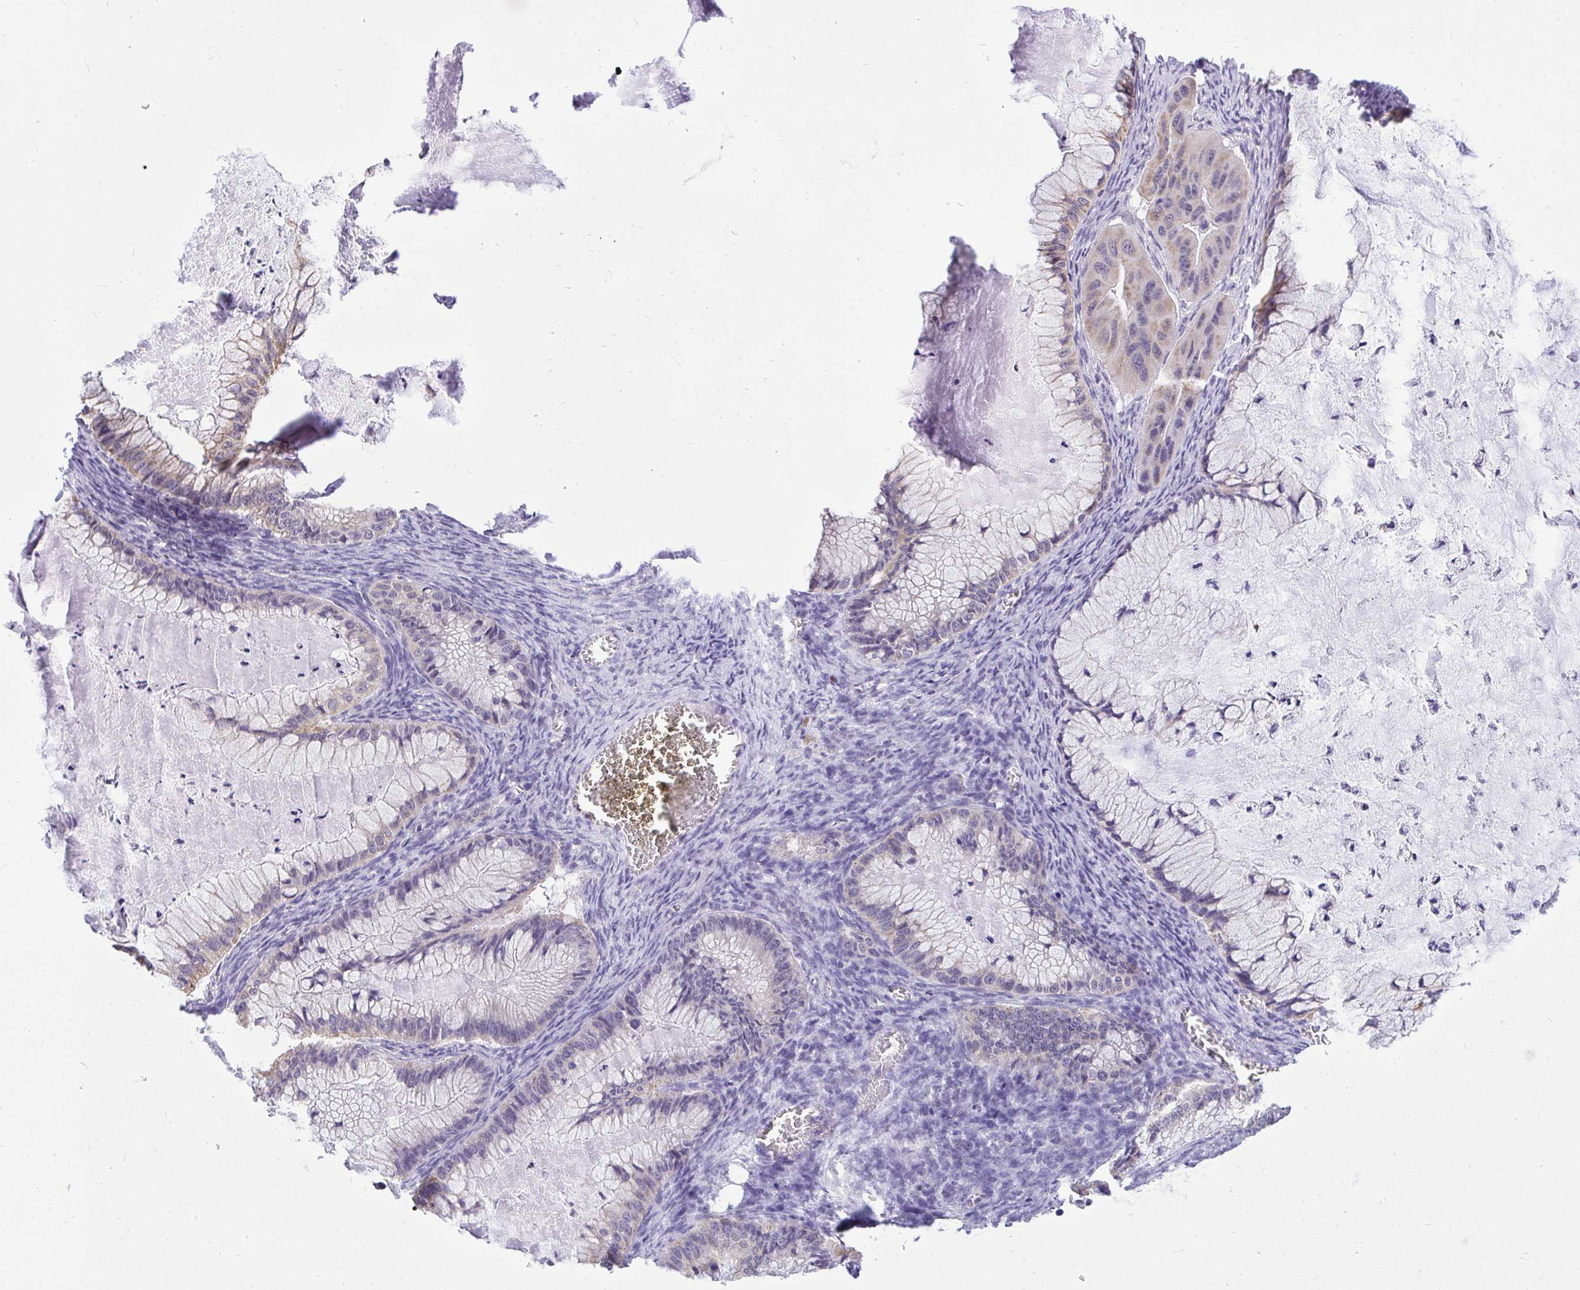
{"staining": {"intensity": "weak", "quantity": "25%-75%", "location": "cytoplasmic/membranous"}, "tissue": "ovarian cancer", "cell_type": "Tumor cells", "image_type": "cancer", "snomed": [{"axis": "morphology", "description": "Cystadenocarcinoma, mucinous, NOS"}, {"axis": "topography", "description": "Ovary"}], "caption": "Immunohistochemistry micrograph of neoplastic tissue: ovarian mucinous cystadenocarcinoma stained using immunohistochemistry reveals low levels of weak protein expression localized specifically in the cytoplasmic/membranous of tumor cells, appearing as a cytoplasmic/membranous brown color.", "gene": "PPP1CA", "patient": {"sex": "female", "age": 72}}